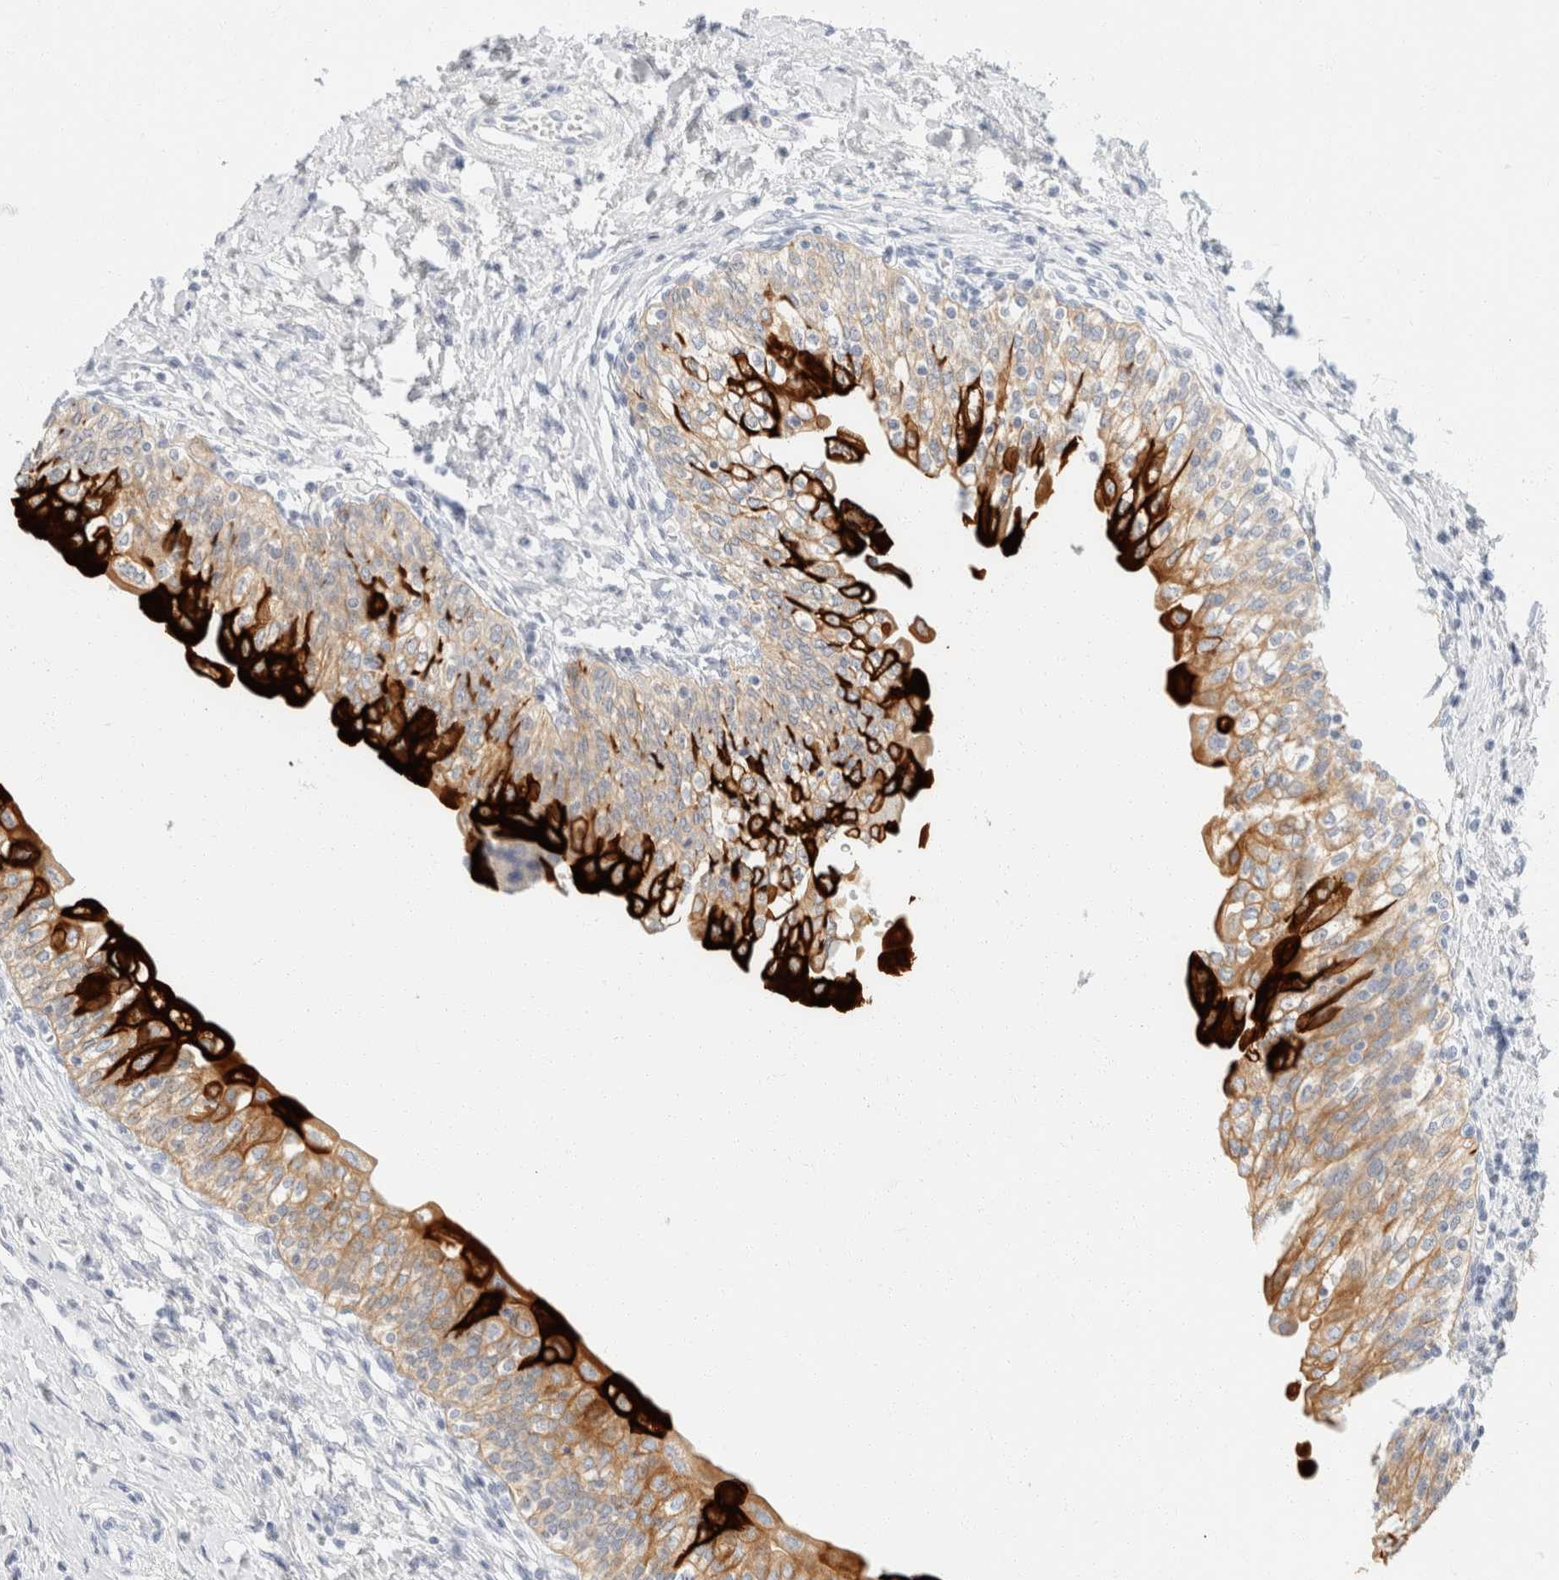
{"staining": {"intensity": "strong", "quantity": "25%-75%", "location": "cytoplasmic/membranous"}, "tissue": "urinary bladder", "cell_type": "Urothelial cells", "image_type": "normal", "snomed": [{"axis": "morphology", "description": "Normal tissue, NOS"}, {"axis": "topography", "description": "Urinary bladder"}], "caption": "Immunohistochemistry (IHC) (DAB) staining of unremarkable human urinary bladder displays strong cytoplasmic/membranous protein staining in approximately 25%-75% of urothelial cells.", "gene": "KRT20", "patient": {"sex": "male", "age": 55}}